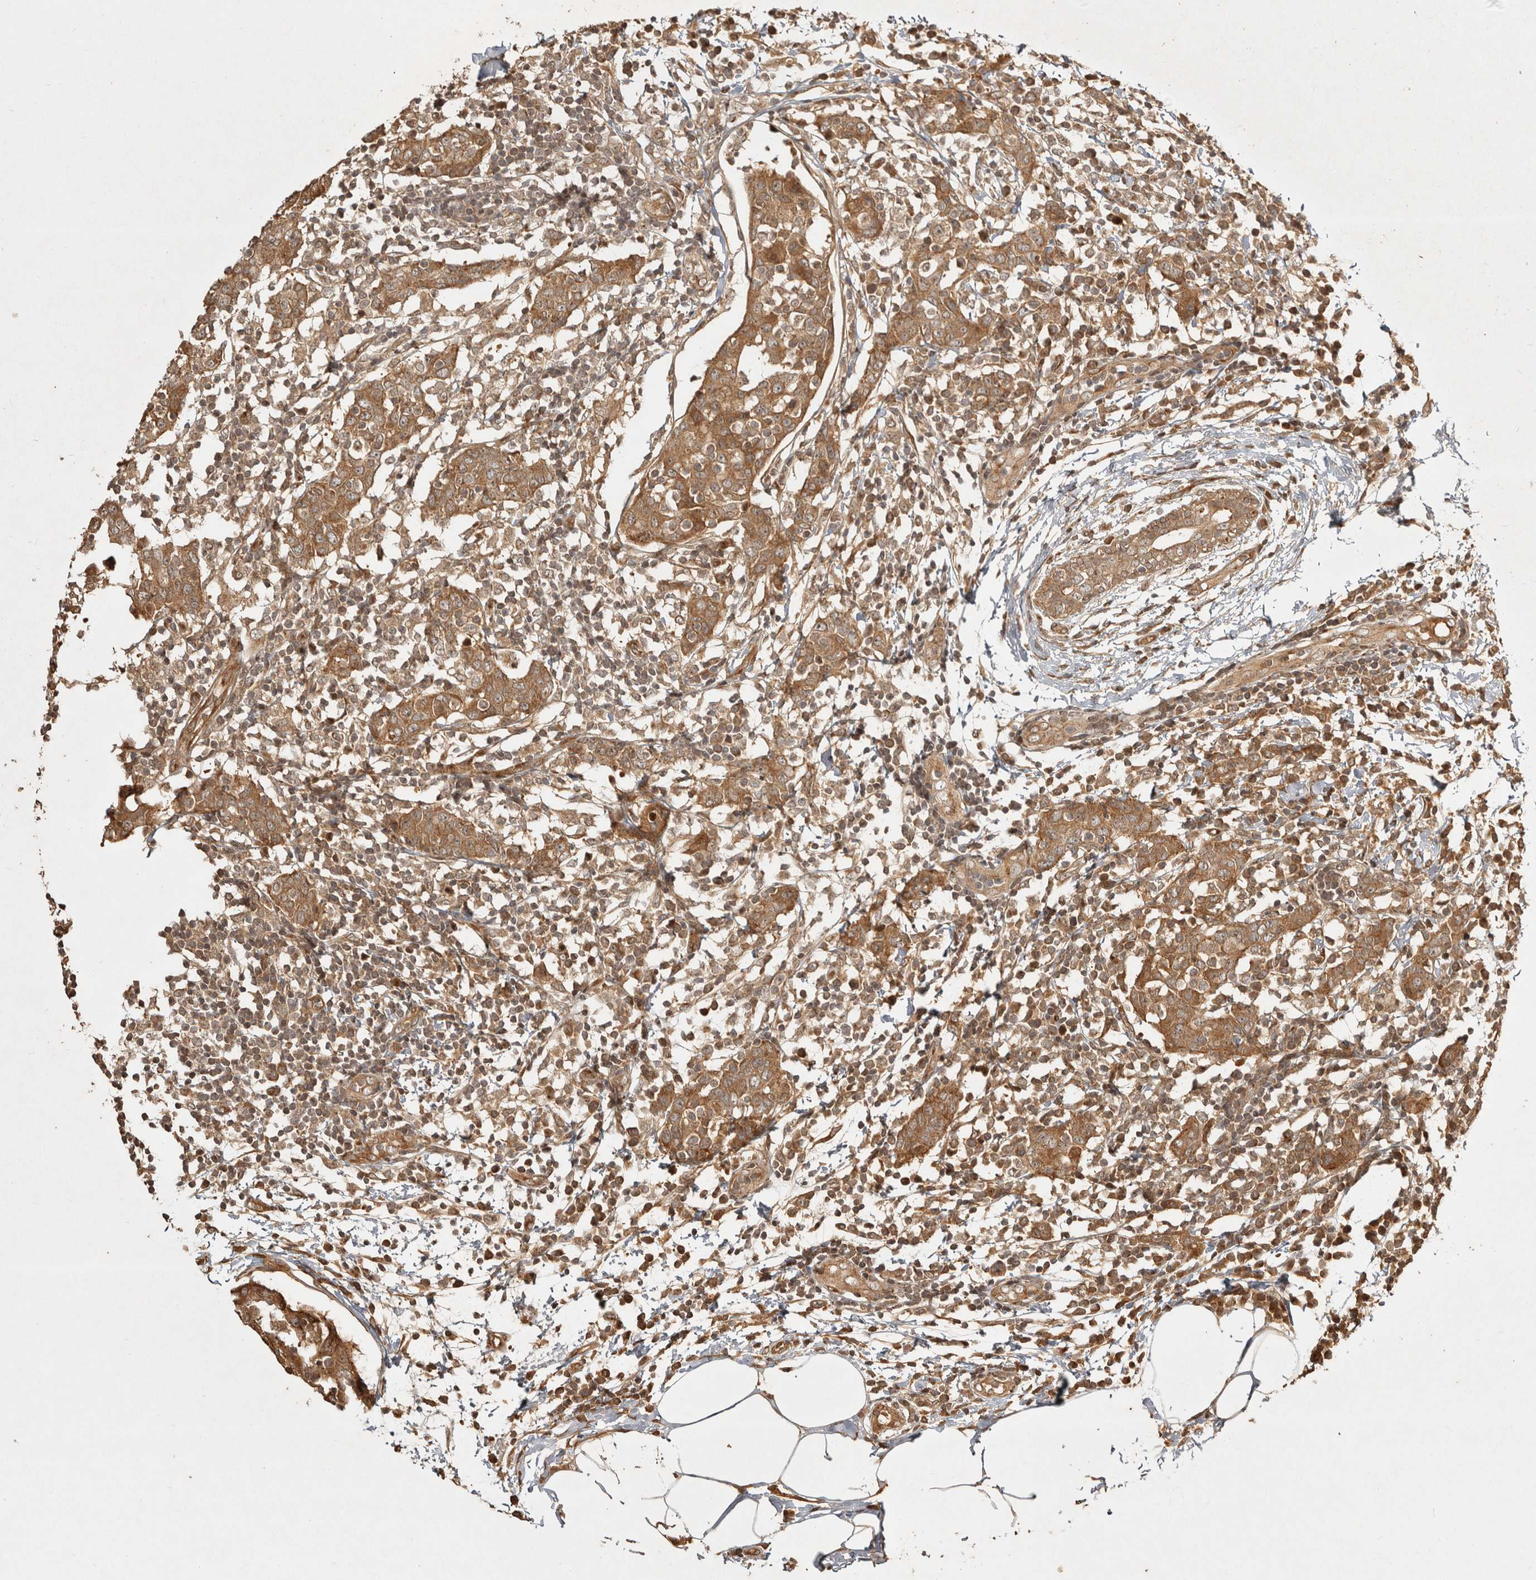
{"staining": {"intensity": "moderate", "quantity": ">75%", "location": "cytoplasmic/membranous"}, "tissue": "breast cancer", "cell_type": "Tumor cells", "image_type": "cancer", "snomed": [{"axis": "morphology", "description": "Normal tissue, NOS"}, {"axis": "morphology", "description": "Duct carcinoma"}, {"axis": "topography", "description": "Breast"}], "caption": "Immunohistochemistry (IHC) of breast cancer shows medium levels of moderate cytoplasmic/membranous positivity in approximately >75% of tumor cells.", "gene": "CAMSAP2", "patient": {"sex": "female", "age": 37}}